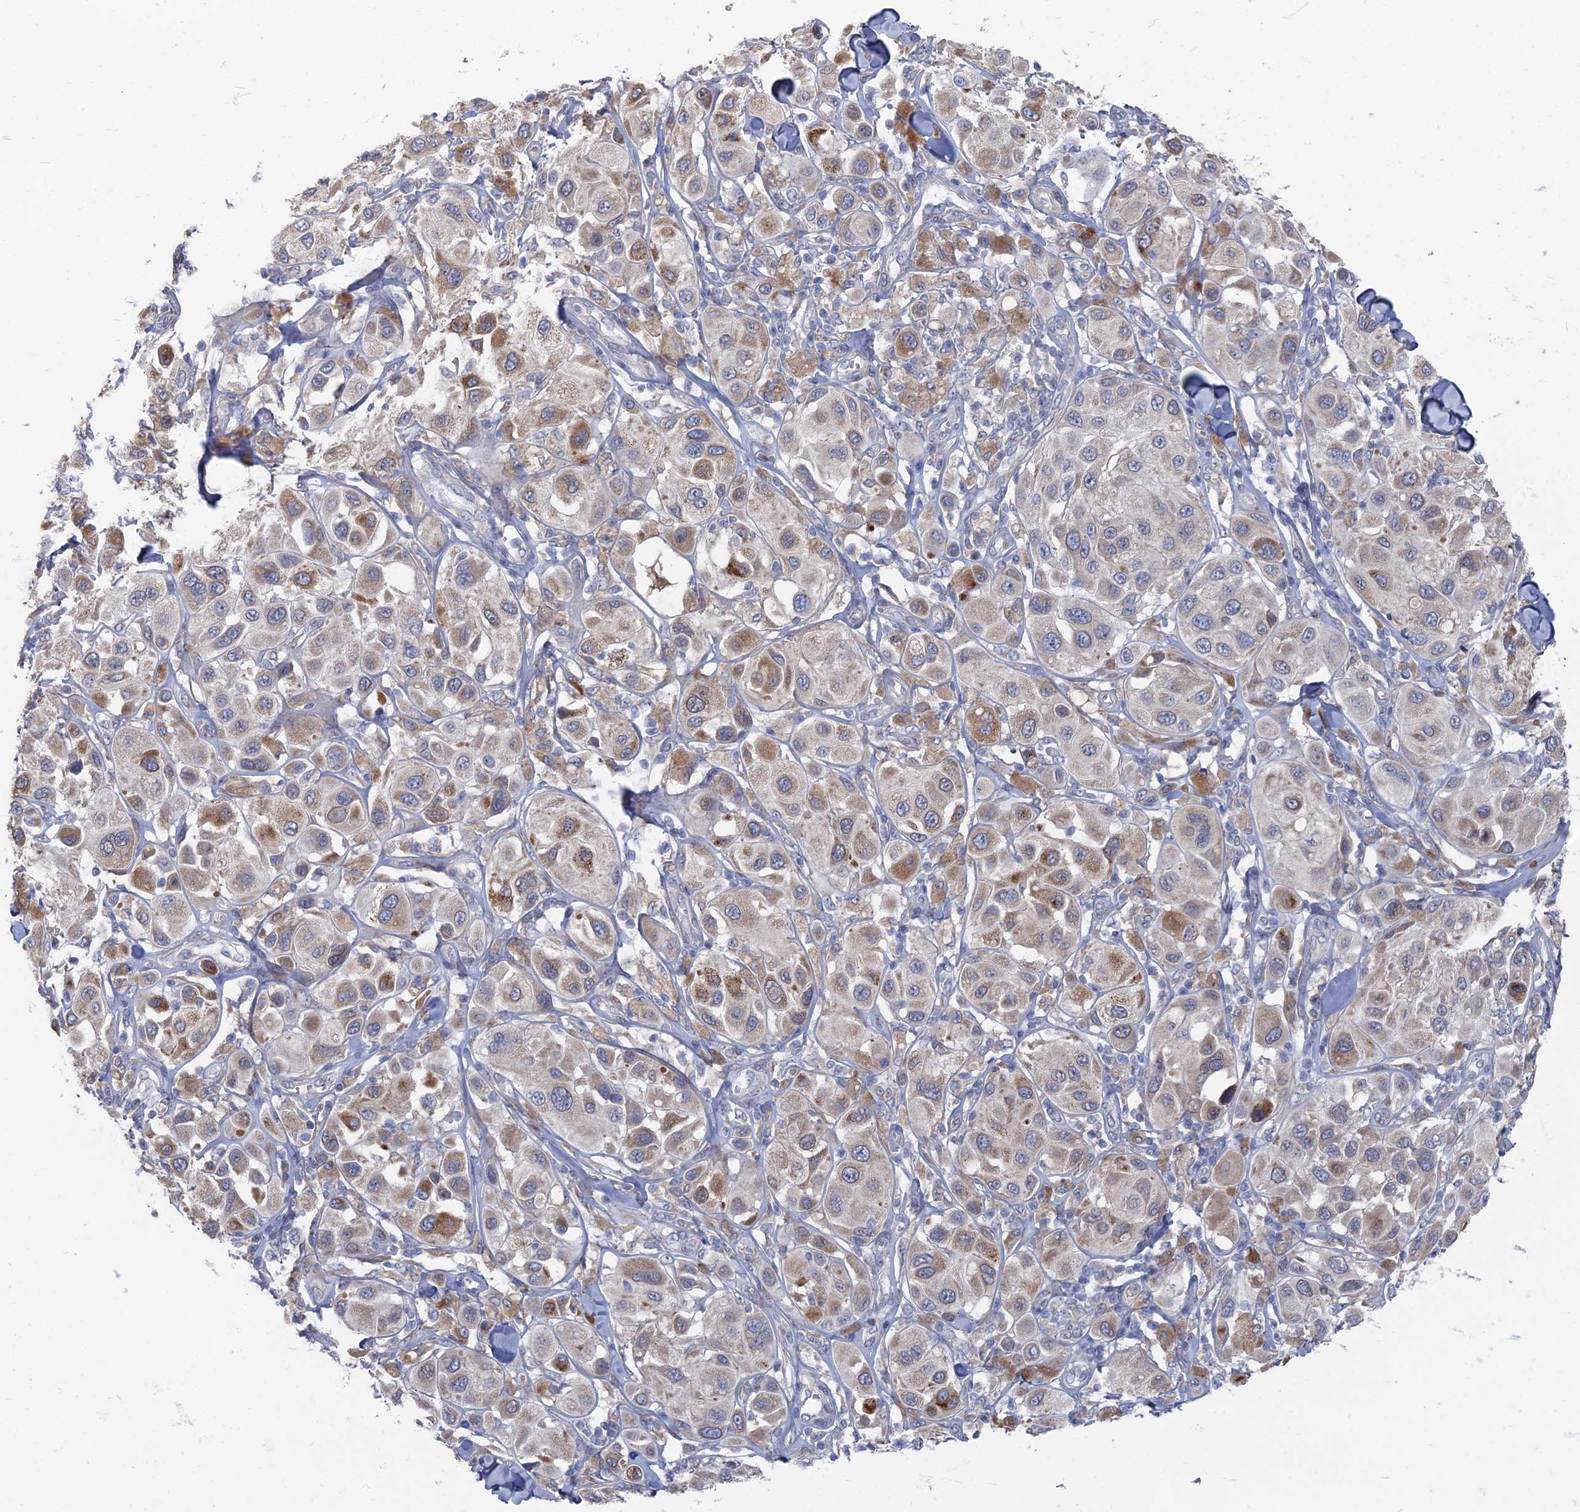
{"staining": {"intensity": "moderate", "quantity": ">75%", "location": "cytoplasmic/membranous"}, "tissue": "melanoma", "cell_type": "Tumor cells", "image_type": "cancer", "snomed": [{"axis": "morphology", "description": "Malignant melanoma, Metastatic site"}, {"axis": "topography", "description": "Skin"}], "caption": "DAB immunohistochemical staining of human malignant melanoma (metastatic site) exhibits moderate cytoplasmic/membranous protein expression in about >75% of tumor cells.", "gene": "TMEM128", "patient": {"sex": "male", "age": 41}}